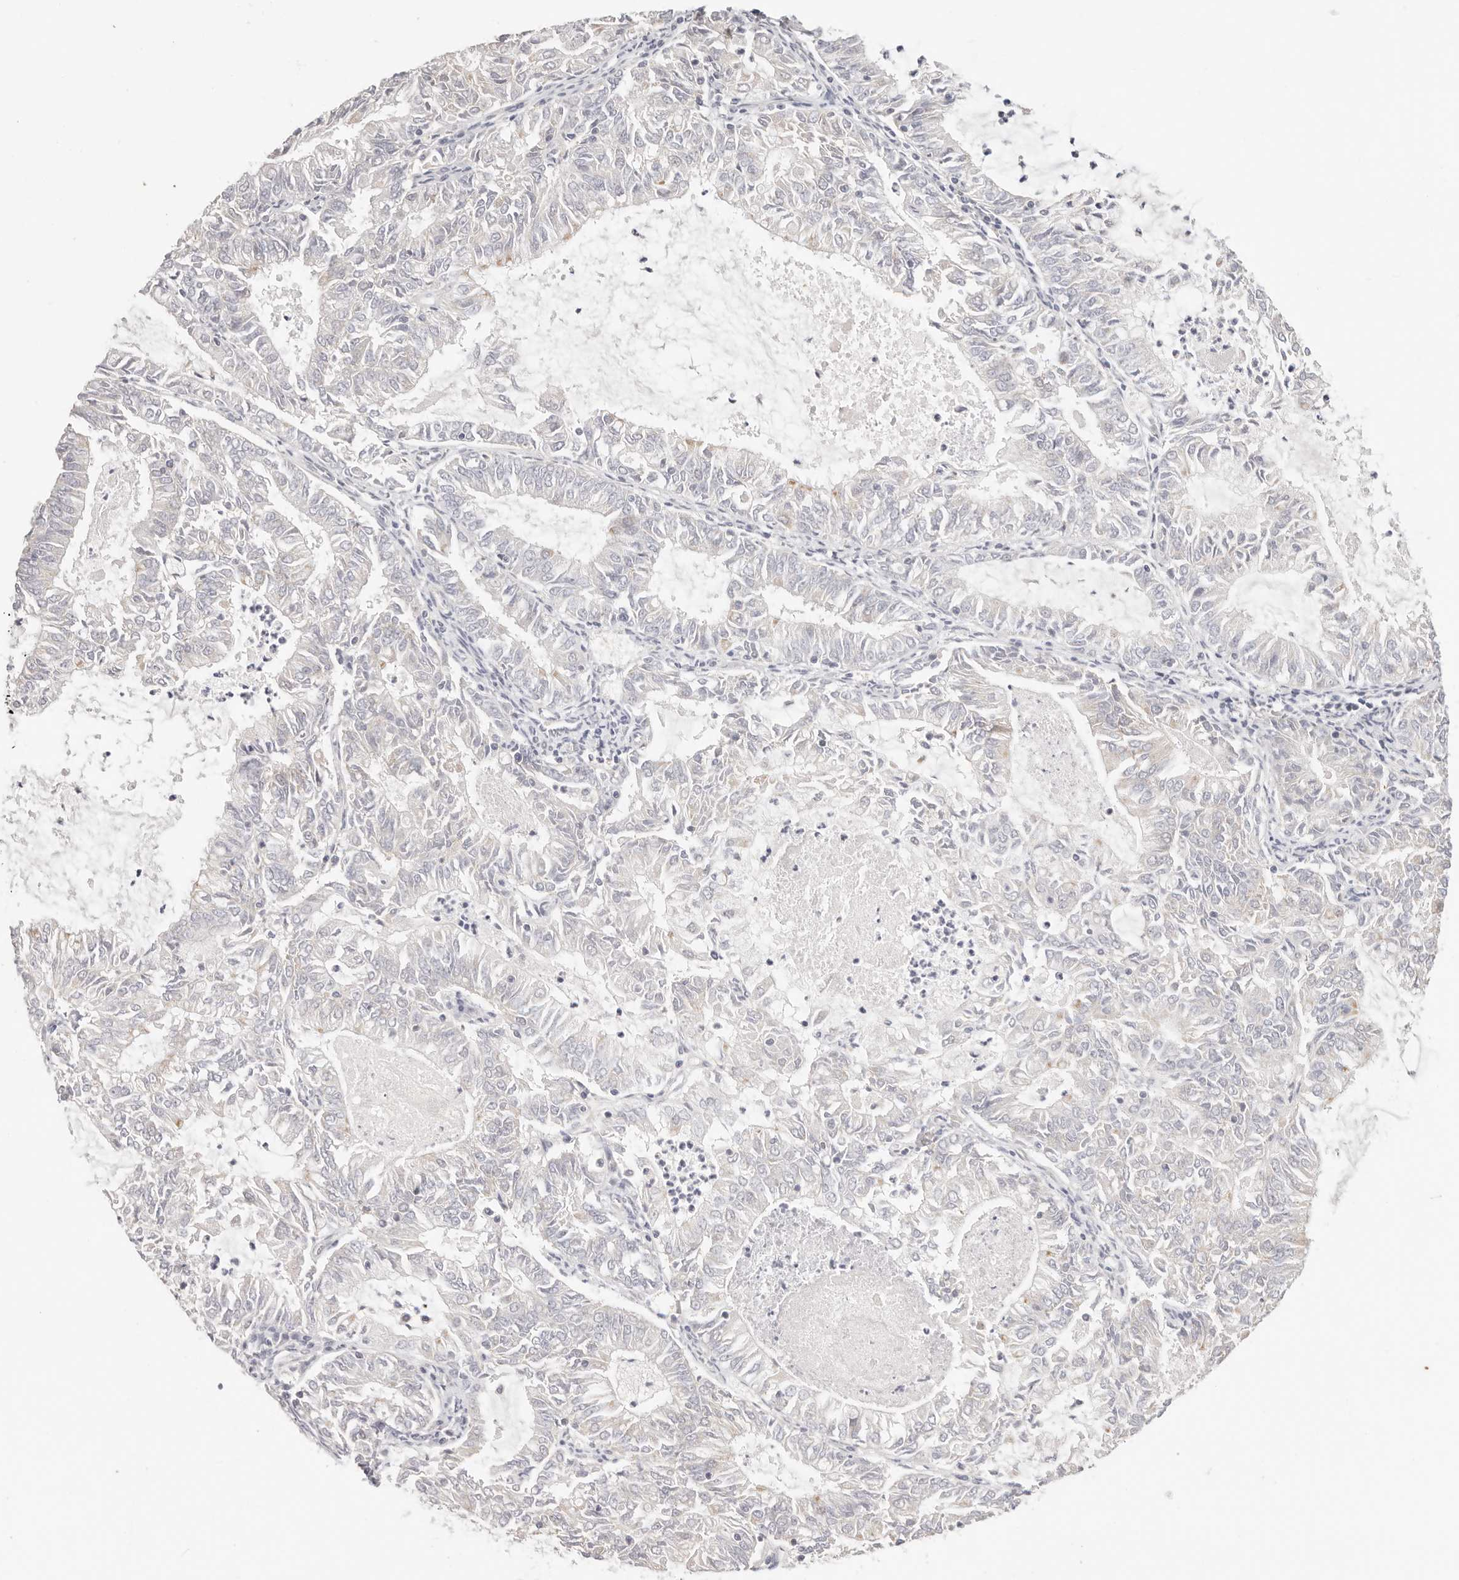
{"staining": {"intensity": "negative", "quantity": "none", "location": "none"}, "tissue": "endometrial cancer", "cell_type": "Tumor cells", "image_type": "cancer", "snomed": [{"axis": "morphology", "description": "Adenocarcinoma, NOS"}, {"axis": "topography", "description": "Endometrium"}], "caption": "There is no significant positivity in tumor cells of endometrial cancer.", "gene": "KCMF1", "patient": {"sex": "female", "age": 57}}